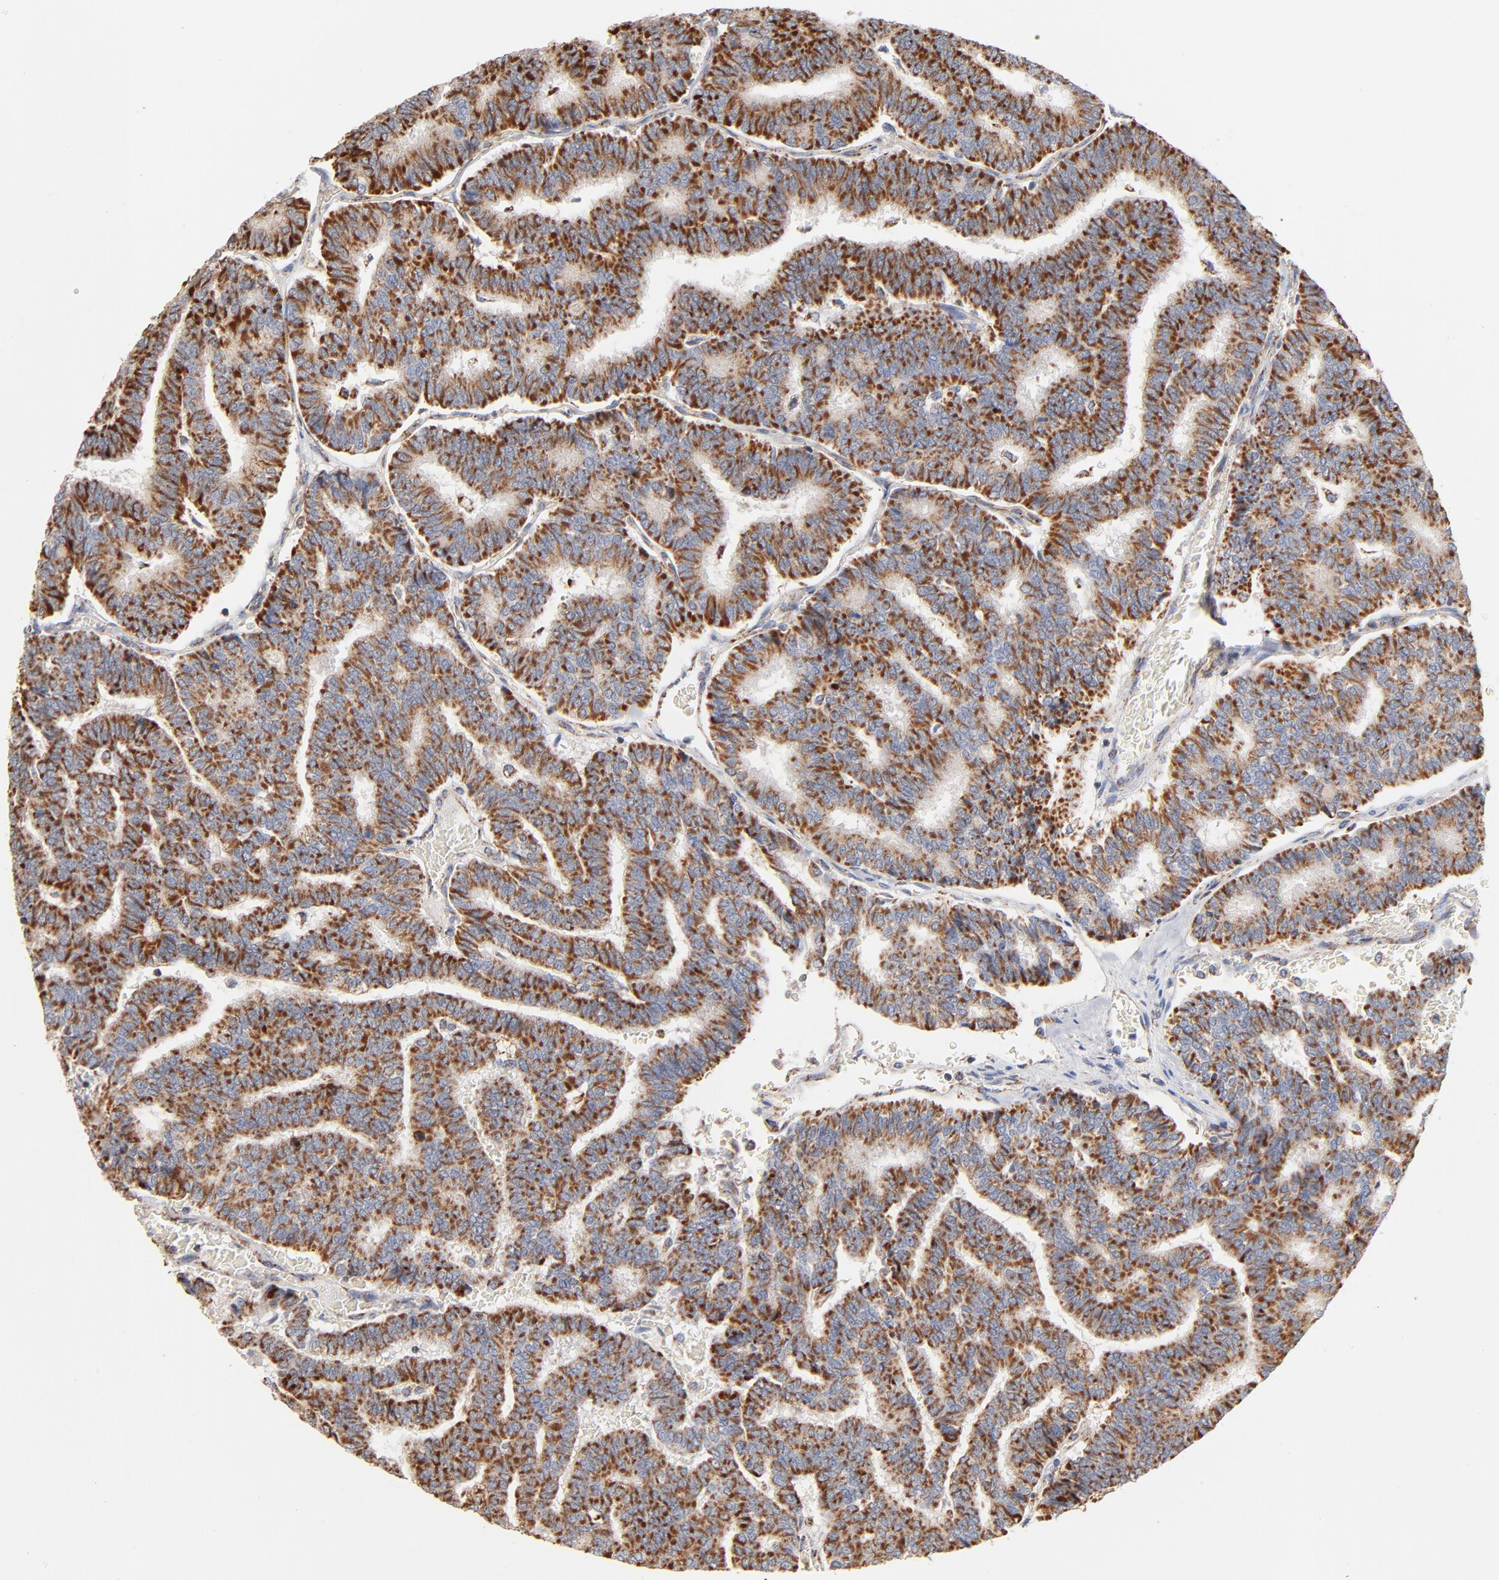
{"staining": {"intensity": "strong", "quantity": ">75%", "location": "cytoplasmic/membranous"}, "tissue": "thyroid cancer", "cell_type": "Tumor cells", "image_type": "cancer", "snomed": [{"axis": "morphology", "description": "Papillary adenocarcinoma, NOS"}, {"axis": "topography", "description": "Thyroid gland"}], "caption": "This photomicrograph displays thyroid cancer (papillary adenocarcinoma) stained with immunohistochemistry to label a protein in brown. The cytoplasmic/membranous of tumor cells show strong positivity for the protein. Nuclei are counter-stained blue.", "gene": "UQCRC1", "patient": {"sex": "female", "age": 35}}